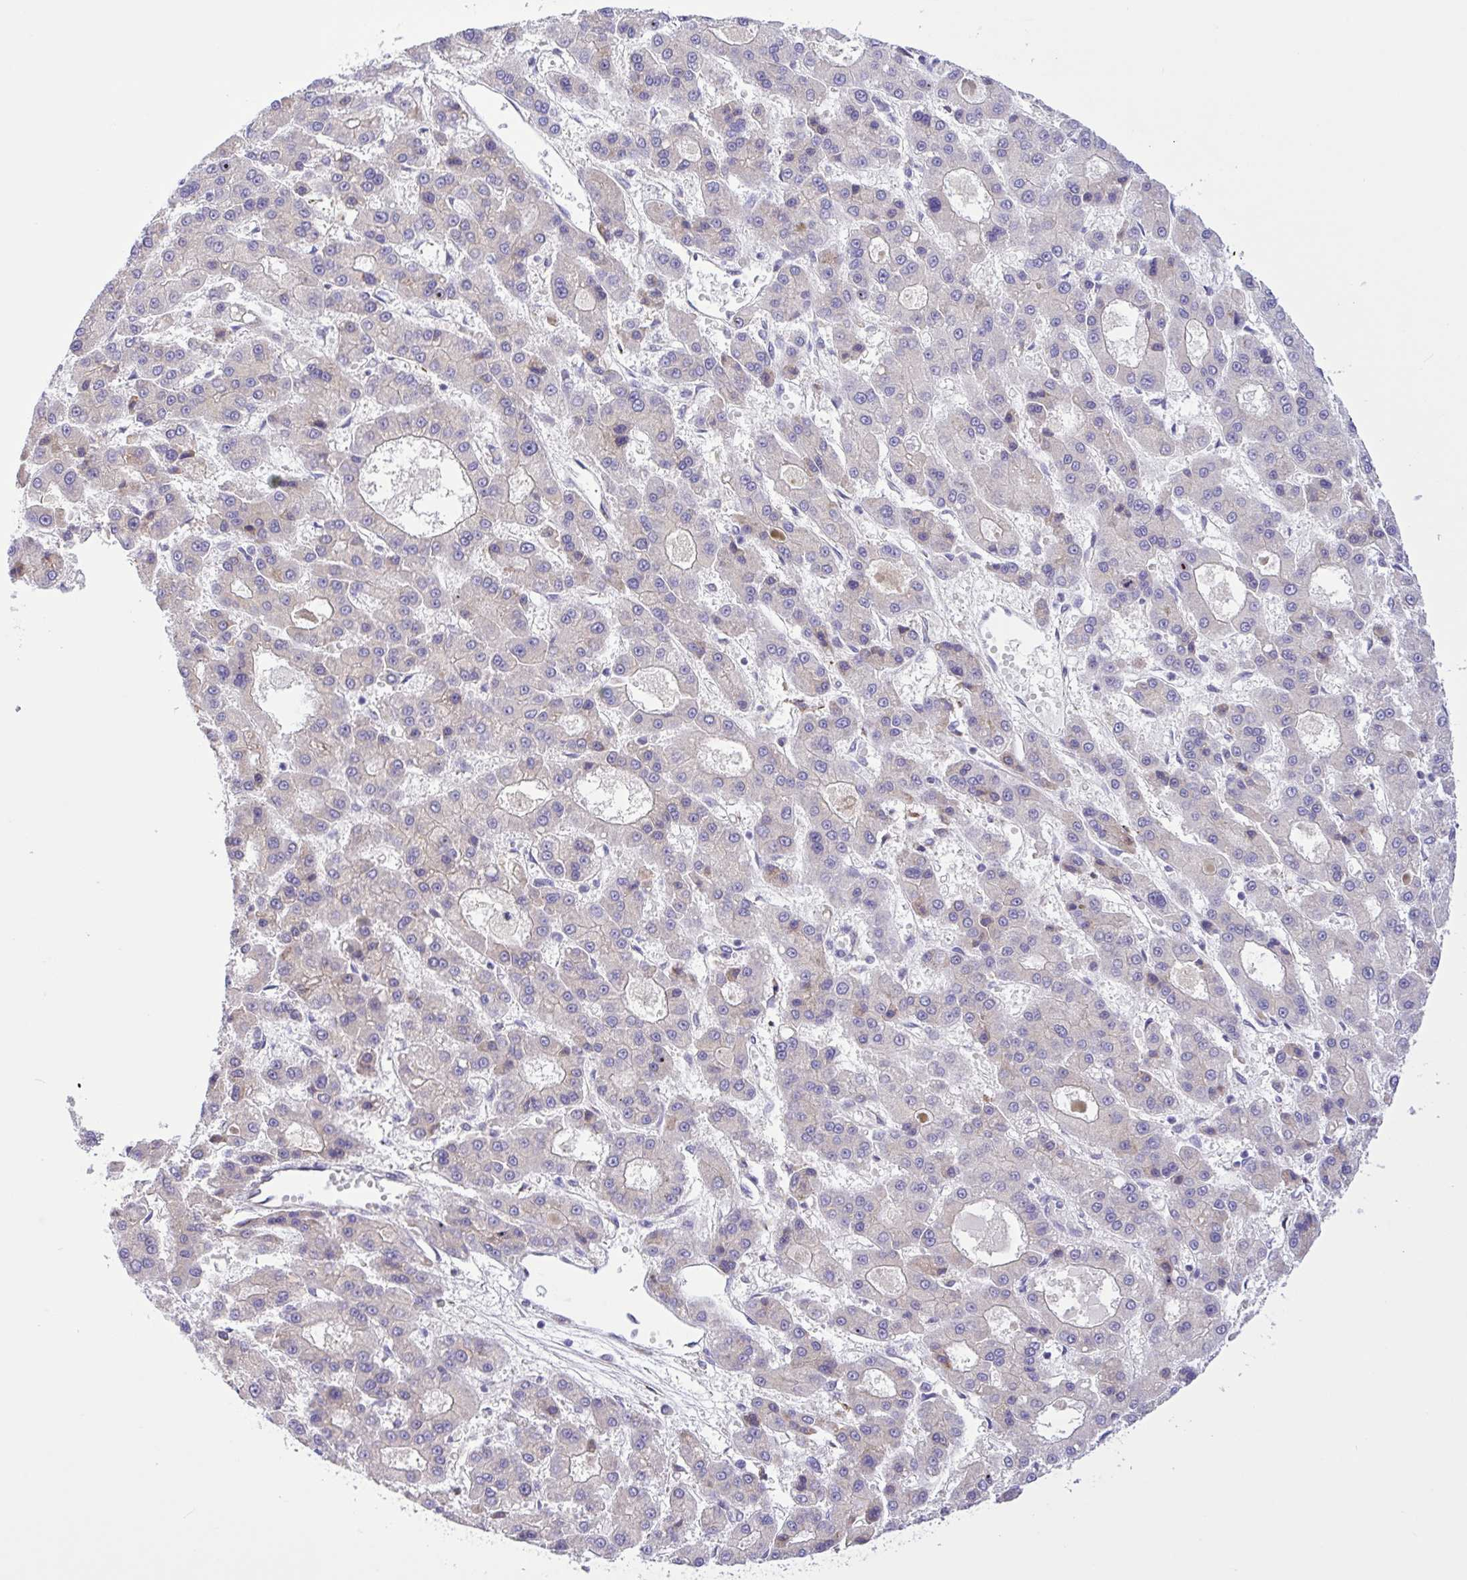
{"staining": {"intensity": "negative", "quantity": "none", "location": "none"}, "tissue": "liver cancer", "cell_type": "Tumor cells", "image_type": "cancer", "snomed": [{"axis": "morphology", "description": "Carcinoma, Hepatocellular, NOS"}, {"axis": "topography", "description": "Liver"}], "caption": "Liver cancer (hepatocellular carcinoma) was stained to show a protein in brown. There is no significant expression in tumor cells. (DAB immunohistochemistry visualized using brightfield microscopy, high magnification).", "gene": "DSC3", "patient": {"sex": "male", "age": 70}}